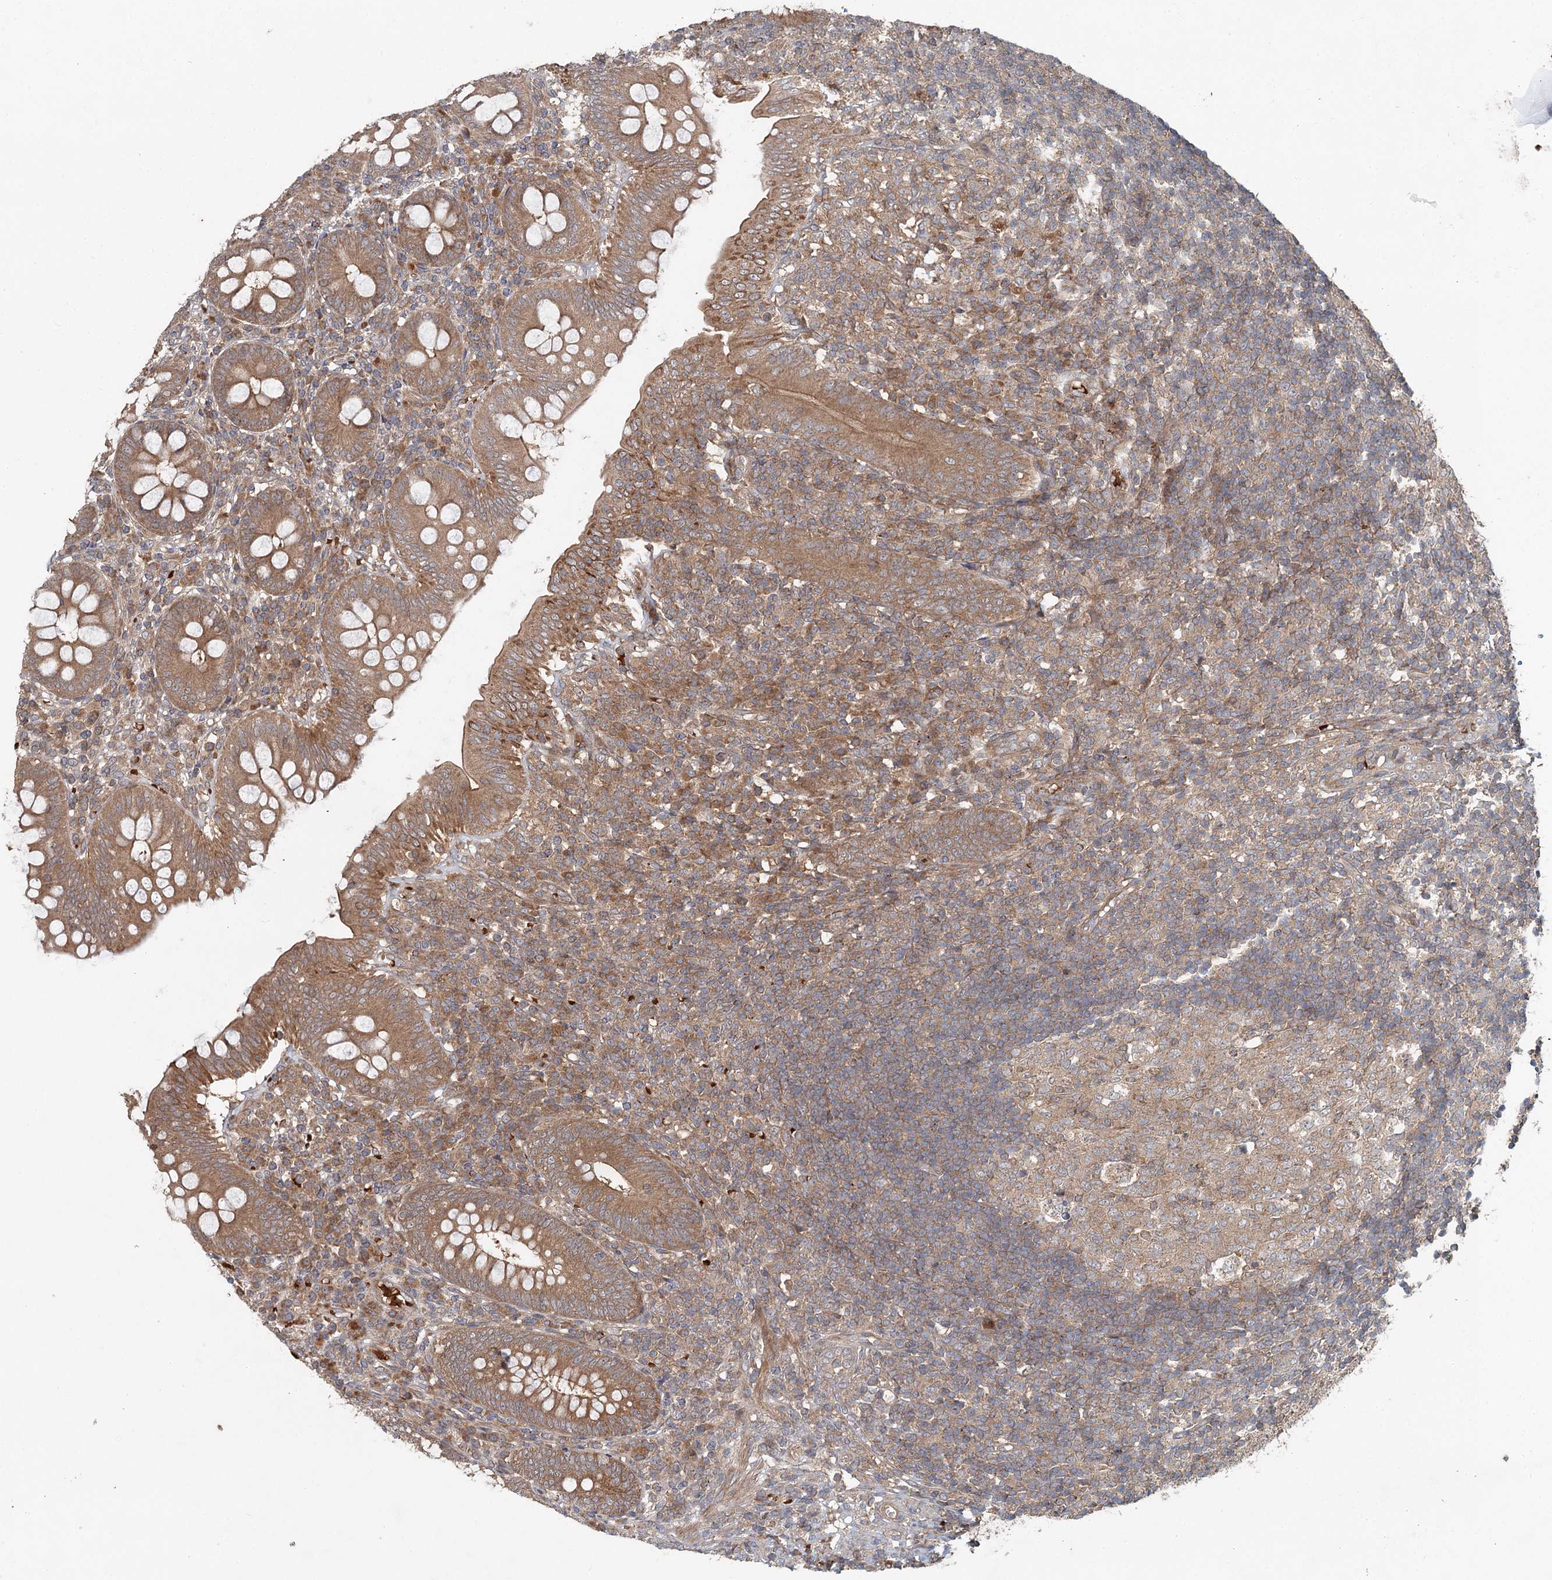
{"staining": {"intensity": "moderate", "quantity": ">75%", "location": "cytoplasmic/membranous"}, "tissue": "appendix", "cell_type": "Glandular cells", "image_type": "normal", "snomed": [{"axis": "morphology", "description": "Normal tissue, NOS"}, {"axis": "topography", "description": "Appendix"}], "caption": "Immunohistochemistry (IHC) (DAB (3,3'-diaminobenzidine)) staining of unremarkable appendix demonstrates moderate cytoplasmic/membranous protein positivity in approximately >75% of glandular cells.", "gene": "ENSG00000273217", "patient": {"sex": "male", "age": 14}}